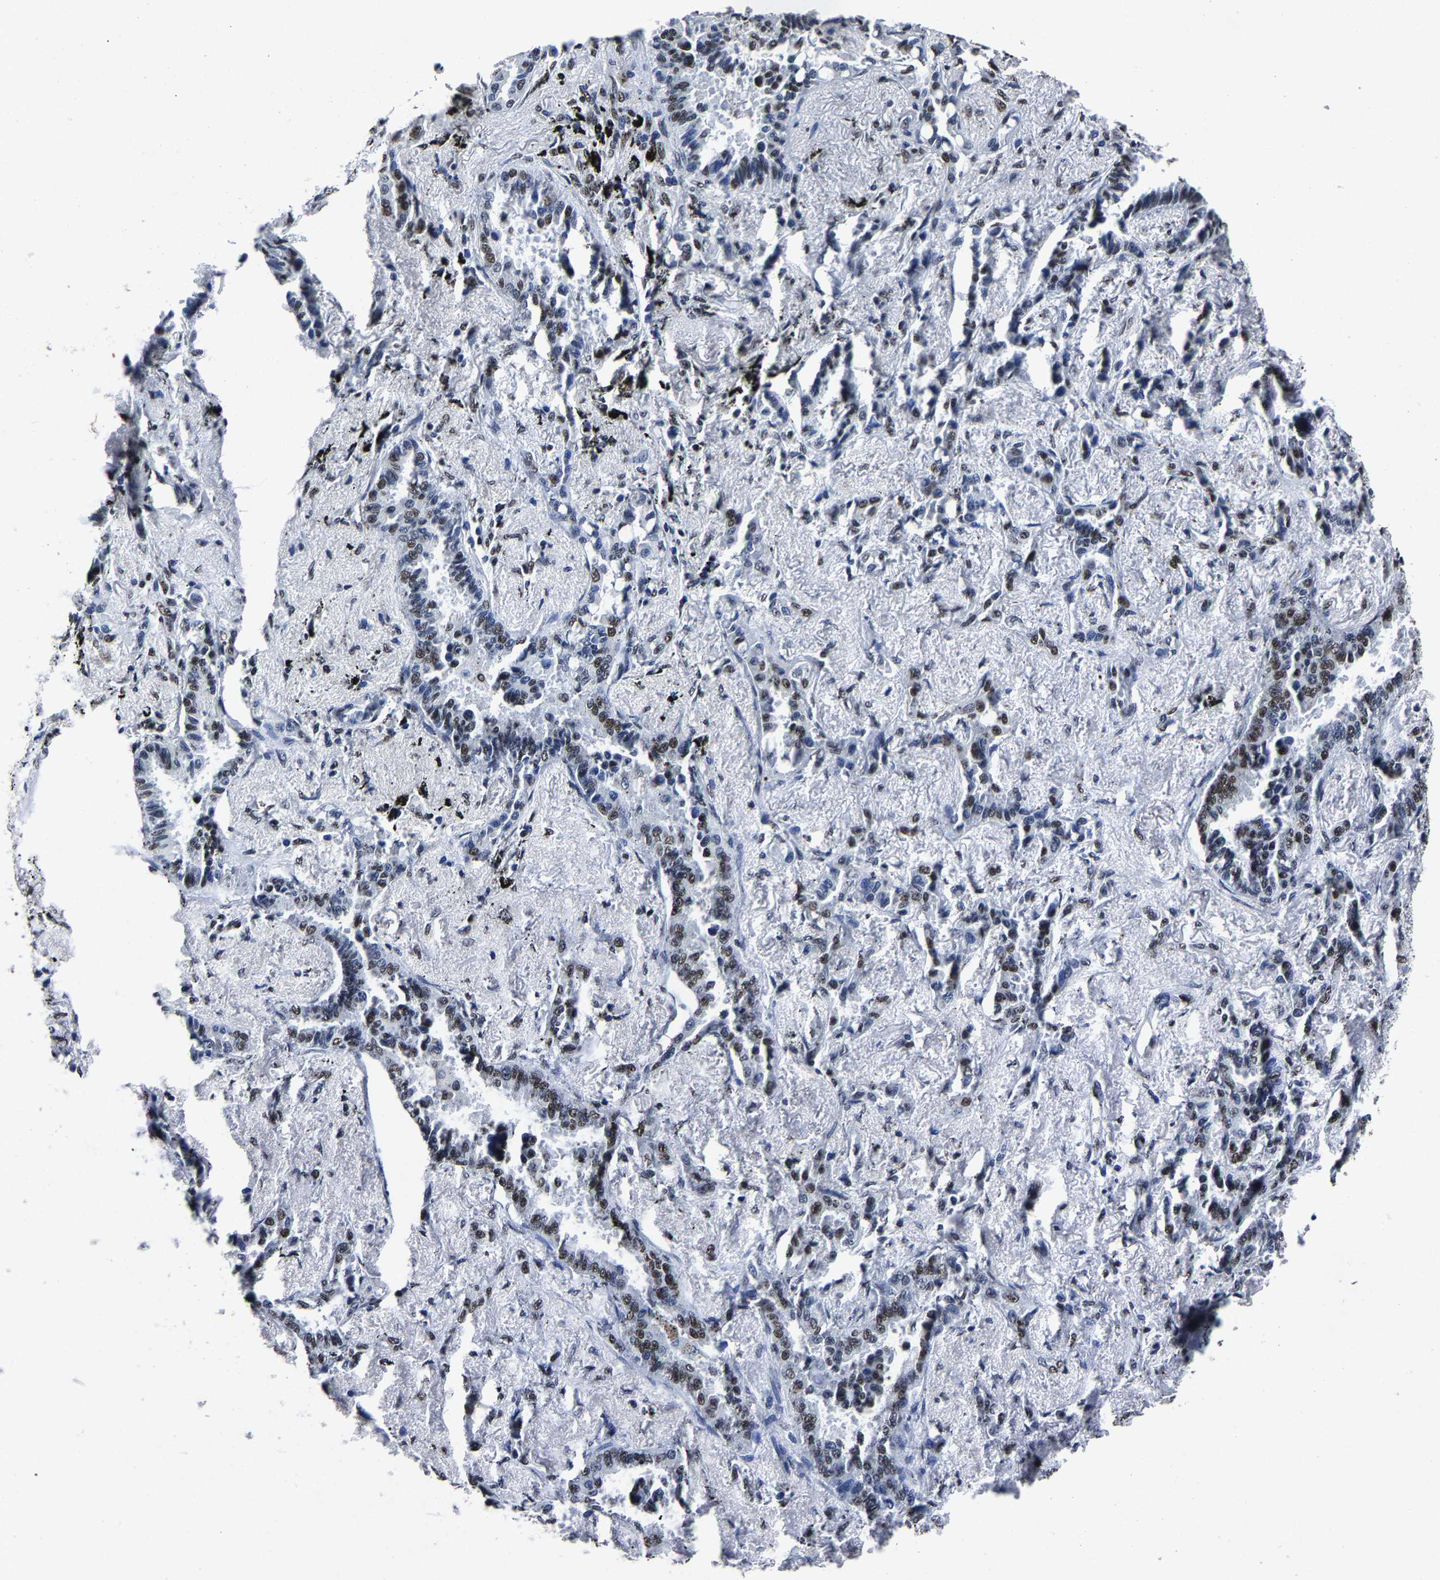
{"staining": {"intensity": "moderate", "quantity": "25%-75%", "location": "nuclear"}, "tissue": "lung cancer", "cell_type": "Tumor cells", "image_type": "cancer", "snomed": [{"axis": "morphology", "description": "Adenocarcinoma, NOS"}, {"axis": "topography", "description": "Lung"}], "caption": "A photomicrograph of lung cancer (adenocarcinoma) stained for a protein shows moderate nuclear brown staining in tumor cells.", "gene": "RBM45", "patient": {"sex": "male", "age": 59}}